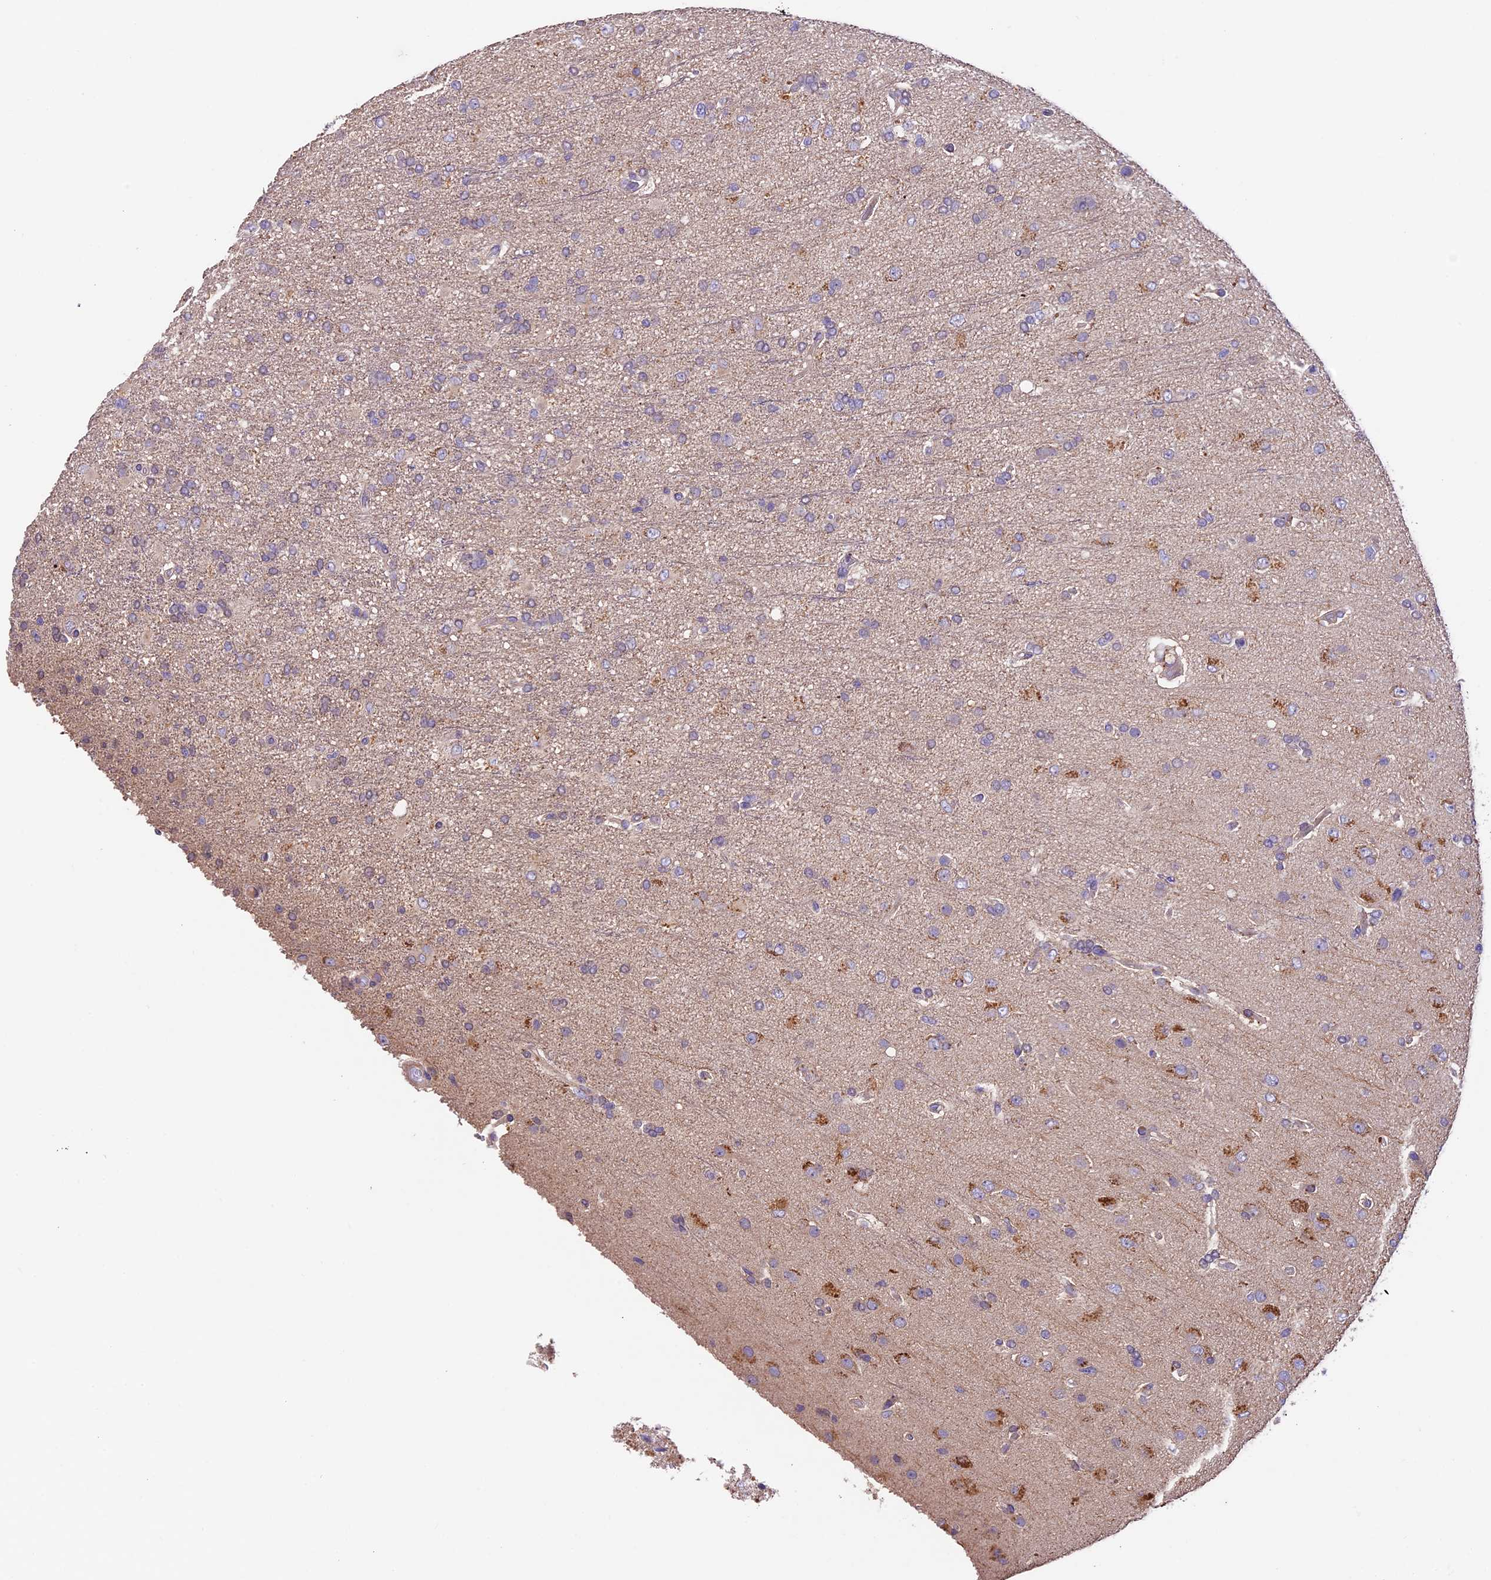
{"staining": {"intensity": "negative", "quantity": "none", "location": "none"}, "tissue": "glioma", "cell_type": "Tumor cells", "image_type": "cancer", "snomed": [{"axis": "morphology", "description": "Glioma, malignant, High grade"}, {"axis": "topography", "description": "Brain"}], "caption": "This is an immunohistochemistry photomicrograph of human glioma. There is no staining in tumor cells.", "gene": "SBNO2", "patient": {"sex": "female", "age": 74}}